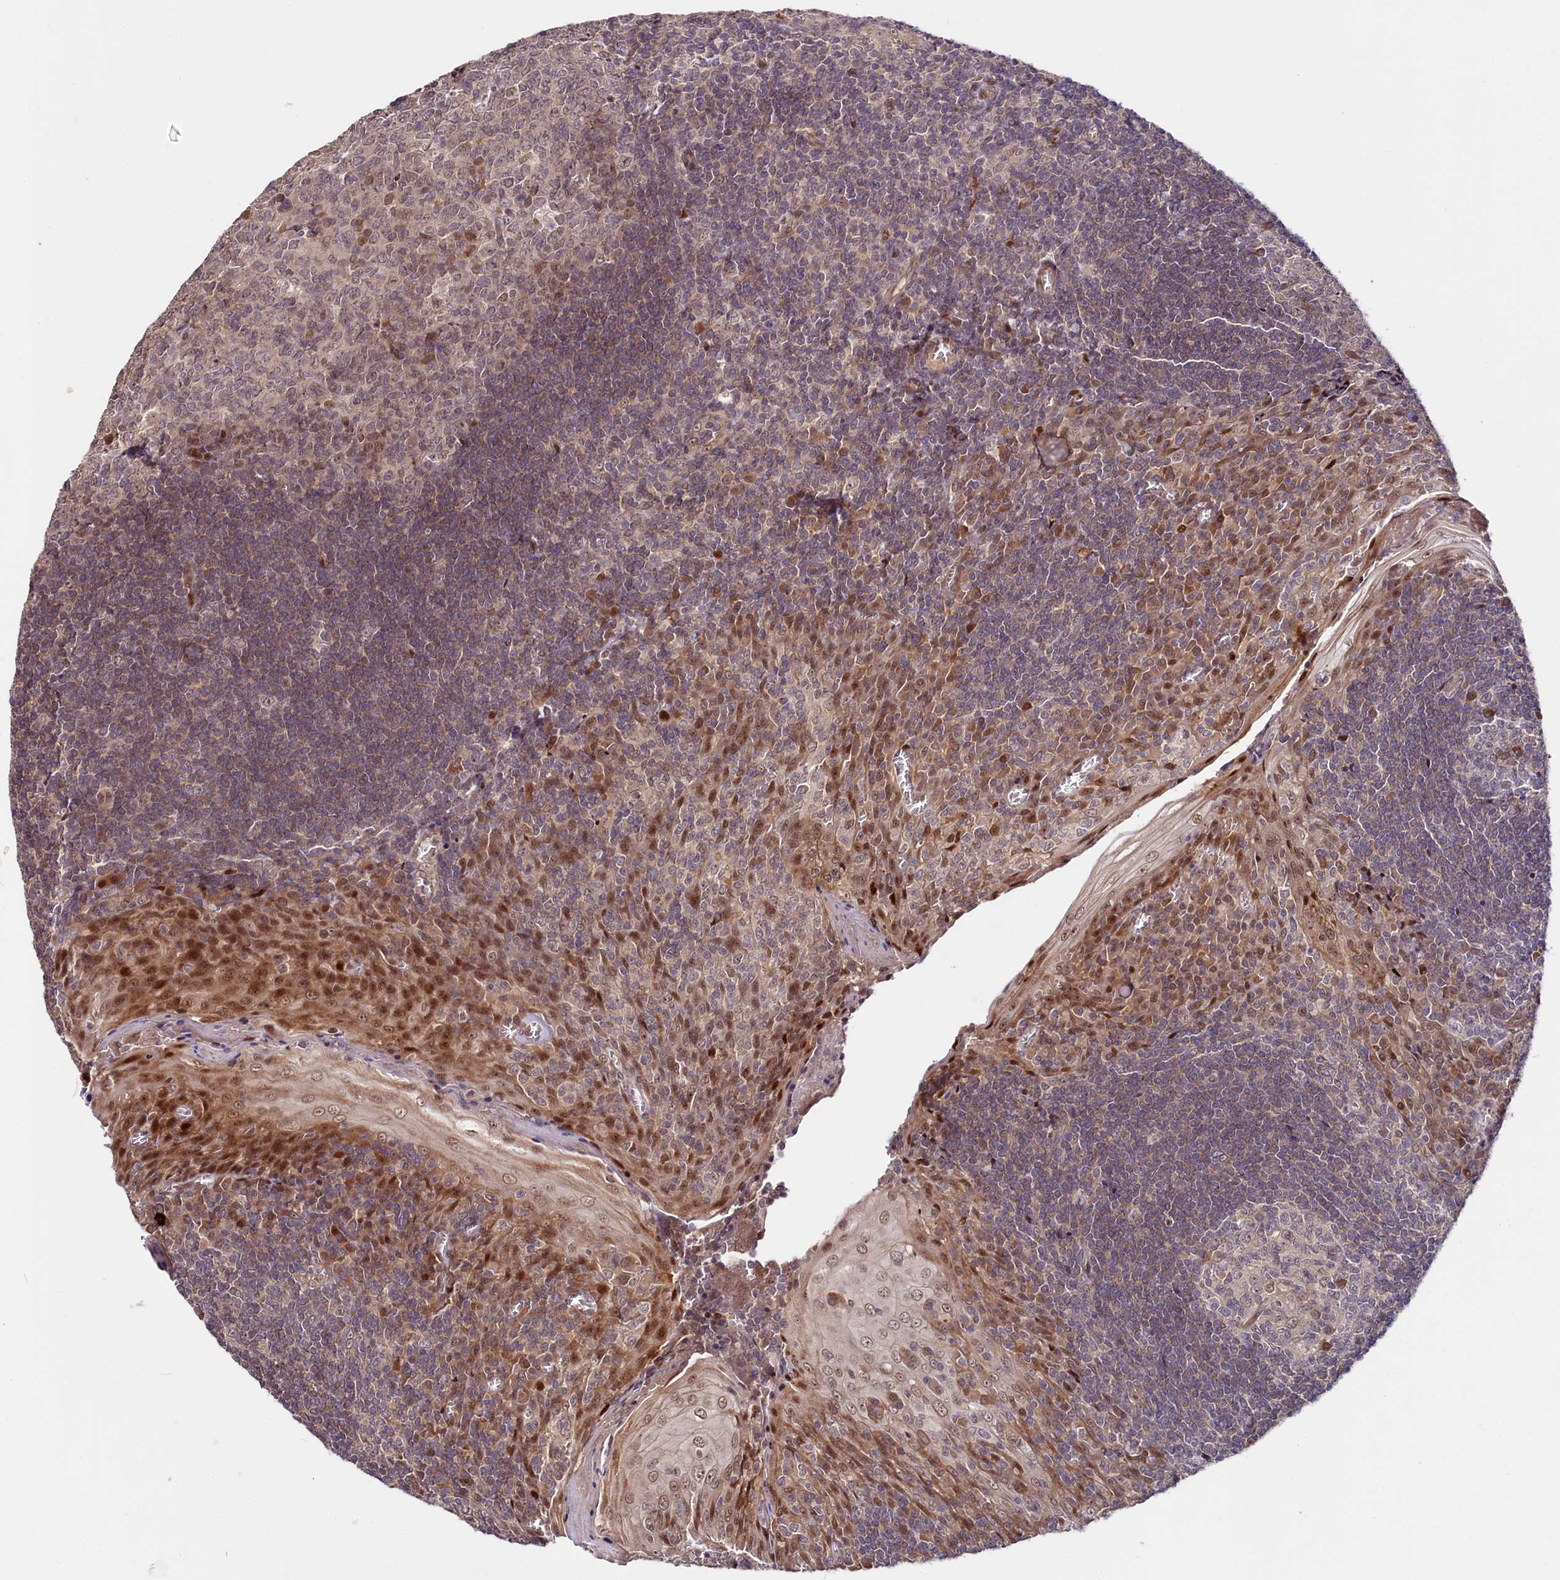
{"staining": {"intensity": "moderate", "quantity": "<25%", "location": "cytoplasmic/membranous"}, "tissue": "tonsil", "cell_type": "Germinal center cells", "image_type": "normal", "snomed": [{"axis": "morphology", "description": "Normal tissue, NOS"}, {"axis": "topography", "description": "Tonsil"}], "caption": "Protein expression analysis of benign tonsil reveals moderate cytoplasmic/membranous expression in about <25% of germinal center cells.", "gene": "N4BP2L1", "patient": {"sex": "male", "age": 27}}